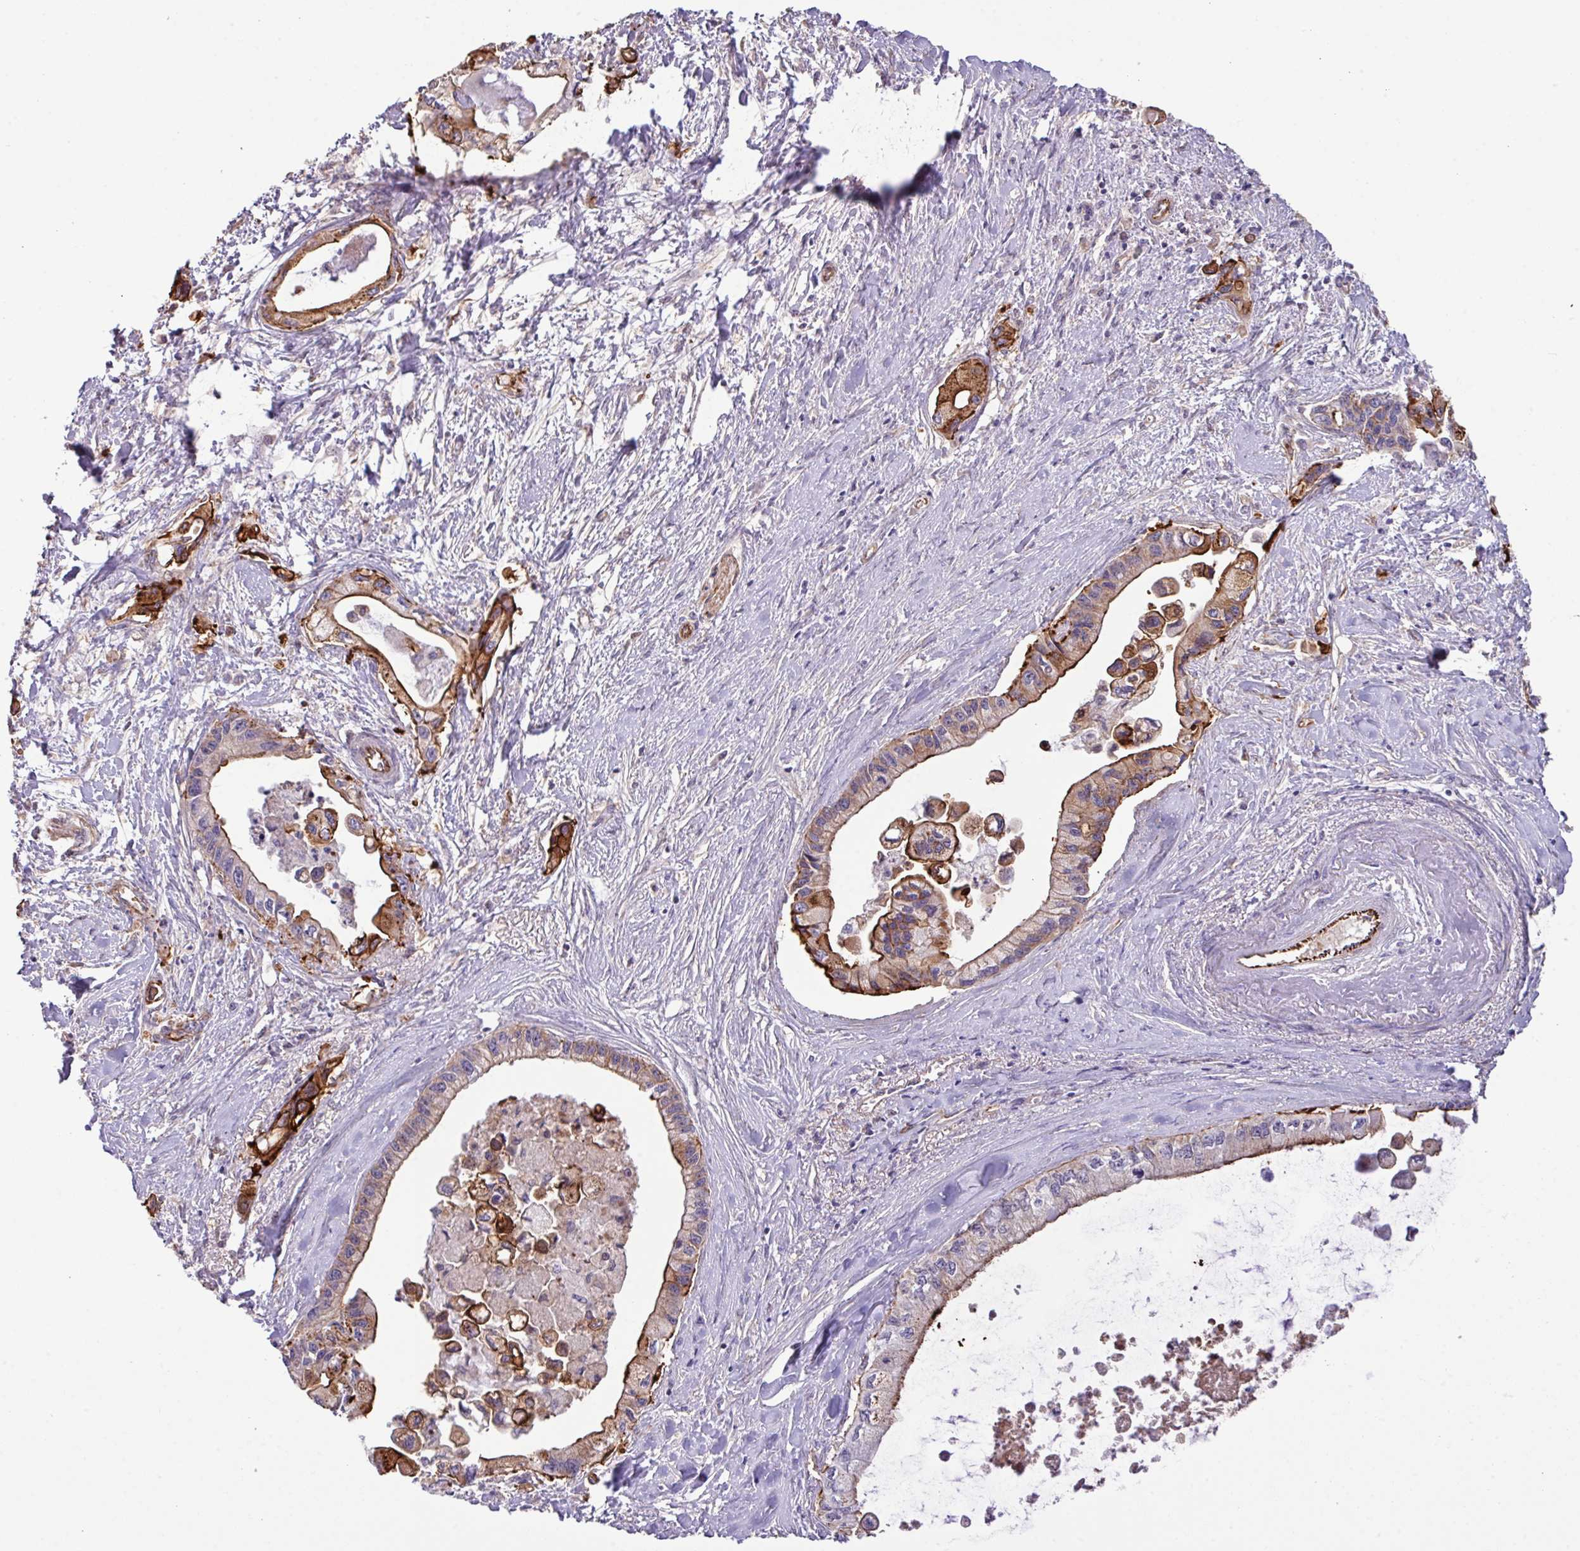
{"staining": {"intensity": "strong", "quantity": ">75%", "location": "cytoplasmic/membranous"}, "tissue": "pancreatic cancer", "cell_type": "Tumor cells", "image_type": "cancer", "snomed": [{"axis": "morphology", "description": "Adenocarcinoma, NOS"}, {"axis": "topography", "description": "Pancreas"}], "caption": "Tumor cells demonstrate high levels of strong cytoplasmic/membranous staining in about >75% of cells in human pancreatic adenocarcinoma.", "gene": "LRRC53", "patient": {"sex": "male", "age": 61}}